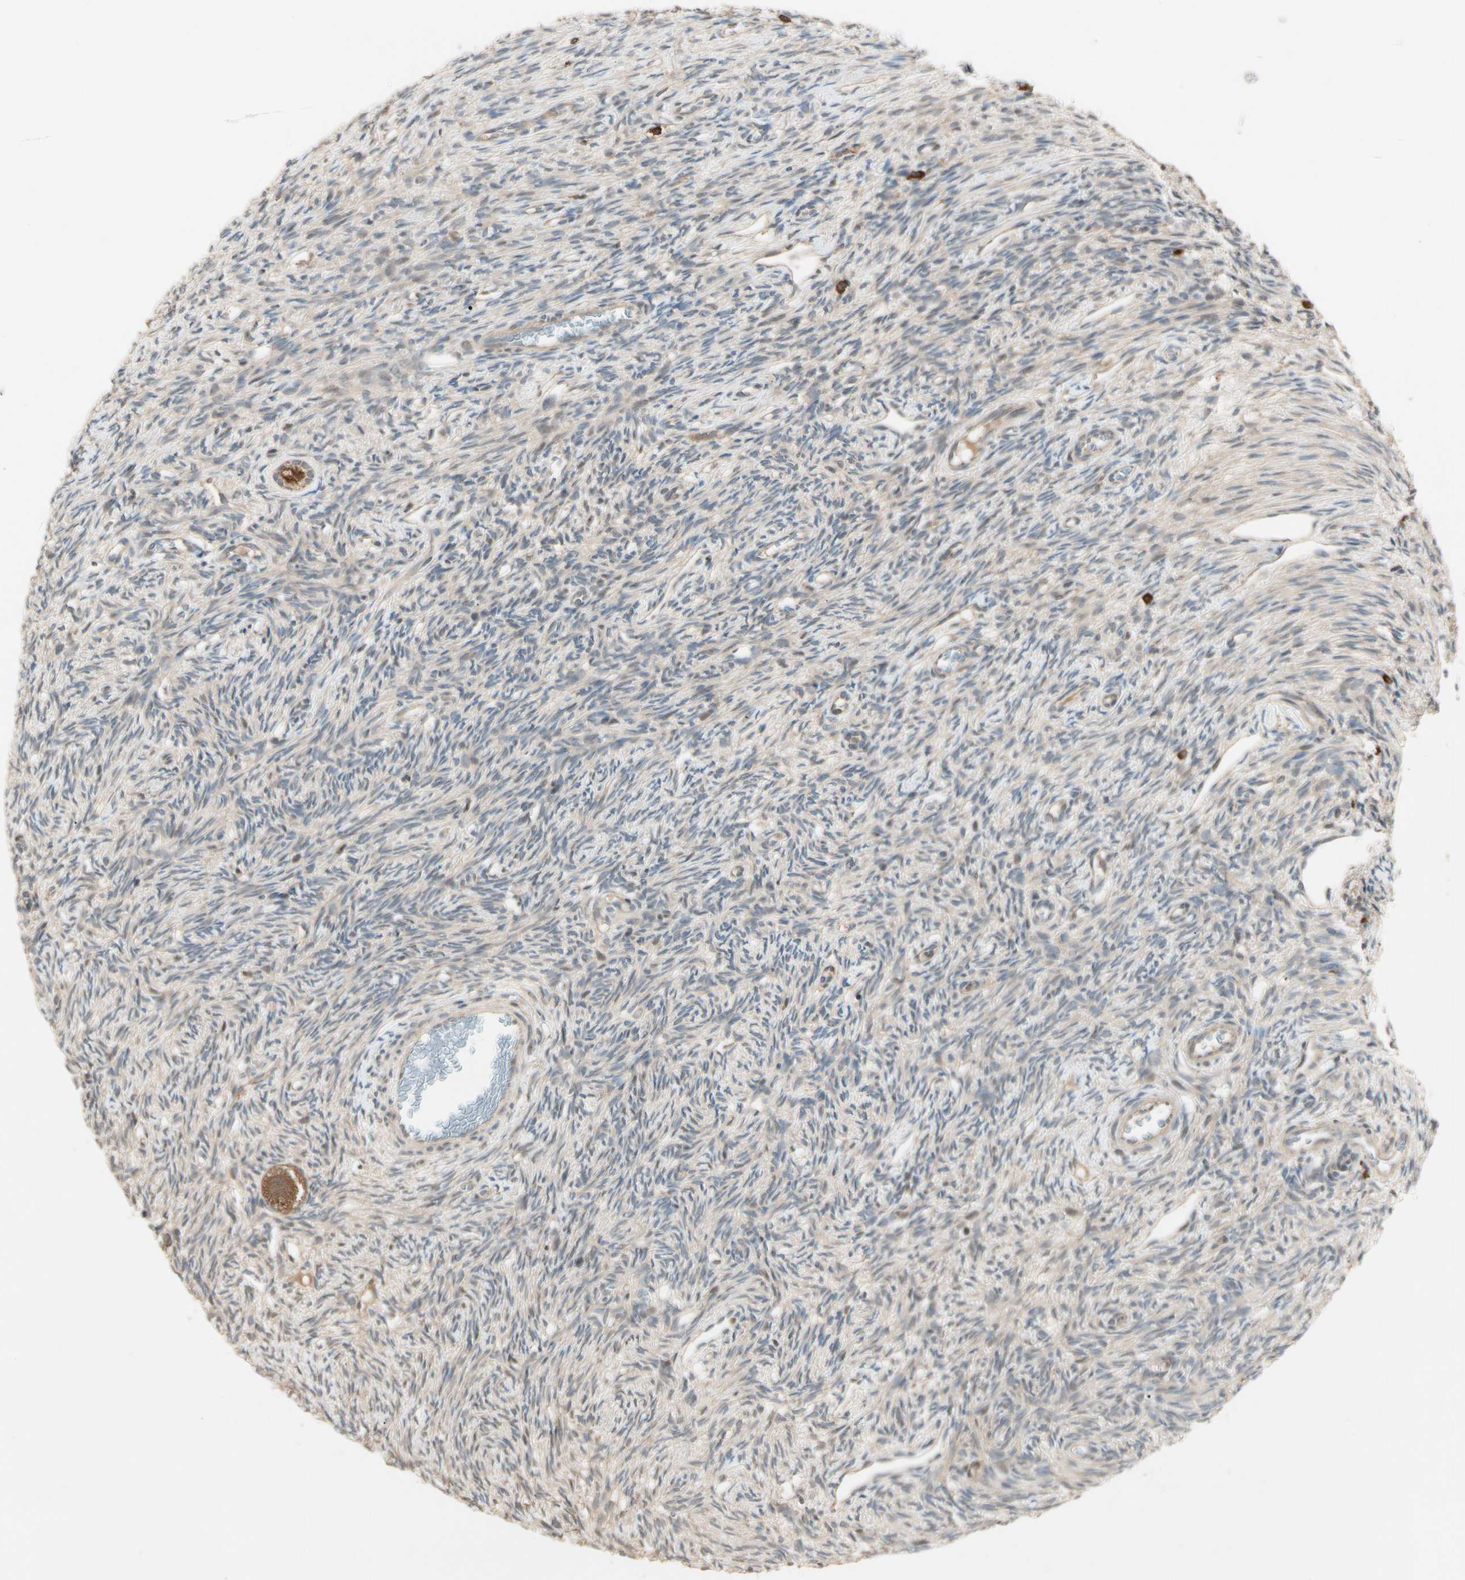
{"staining": {"intensity": "moderate", "quantity": ">75%", "location": "cytoplasmic/membranous"}, "tissue": "ovary", "cell_type": "Follicle cells", "image_type": "normal", "snomed": [{"axis": "morphology", "description": "Normal tissue, NOS"}, {"axis": "topography", "description": "Ovary"}], "caption": "Moderate cytoplasmic/membranous positivity is seen in about >75% of follicle cells in benign ovary. (DAB = brown stain, brightfield microscopy at high magnification).", "gene": "ATG4C", "patient": {"sex": "female", "age": 33}}